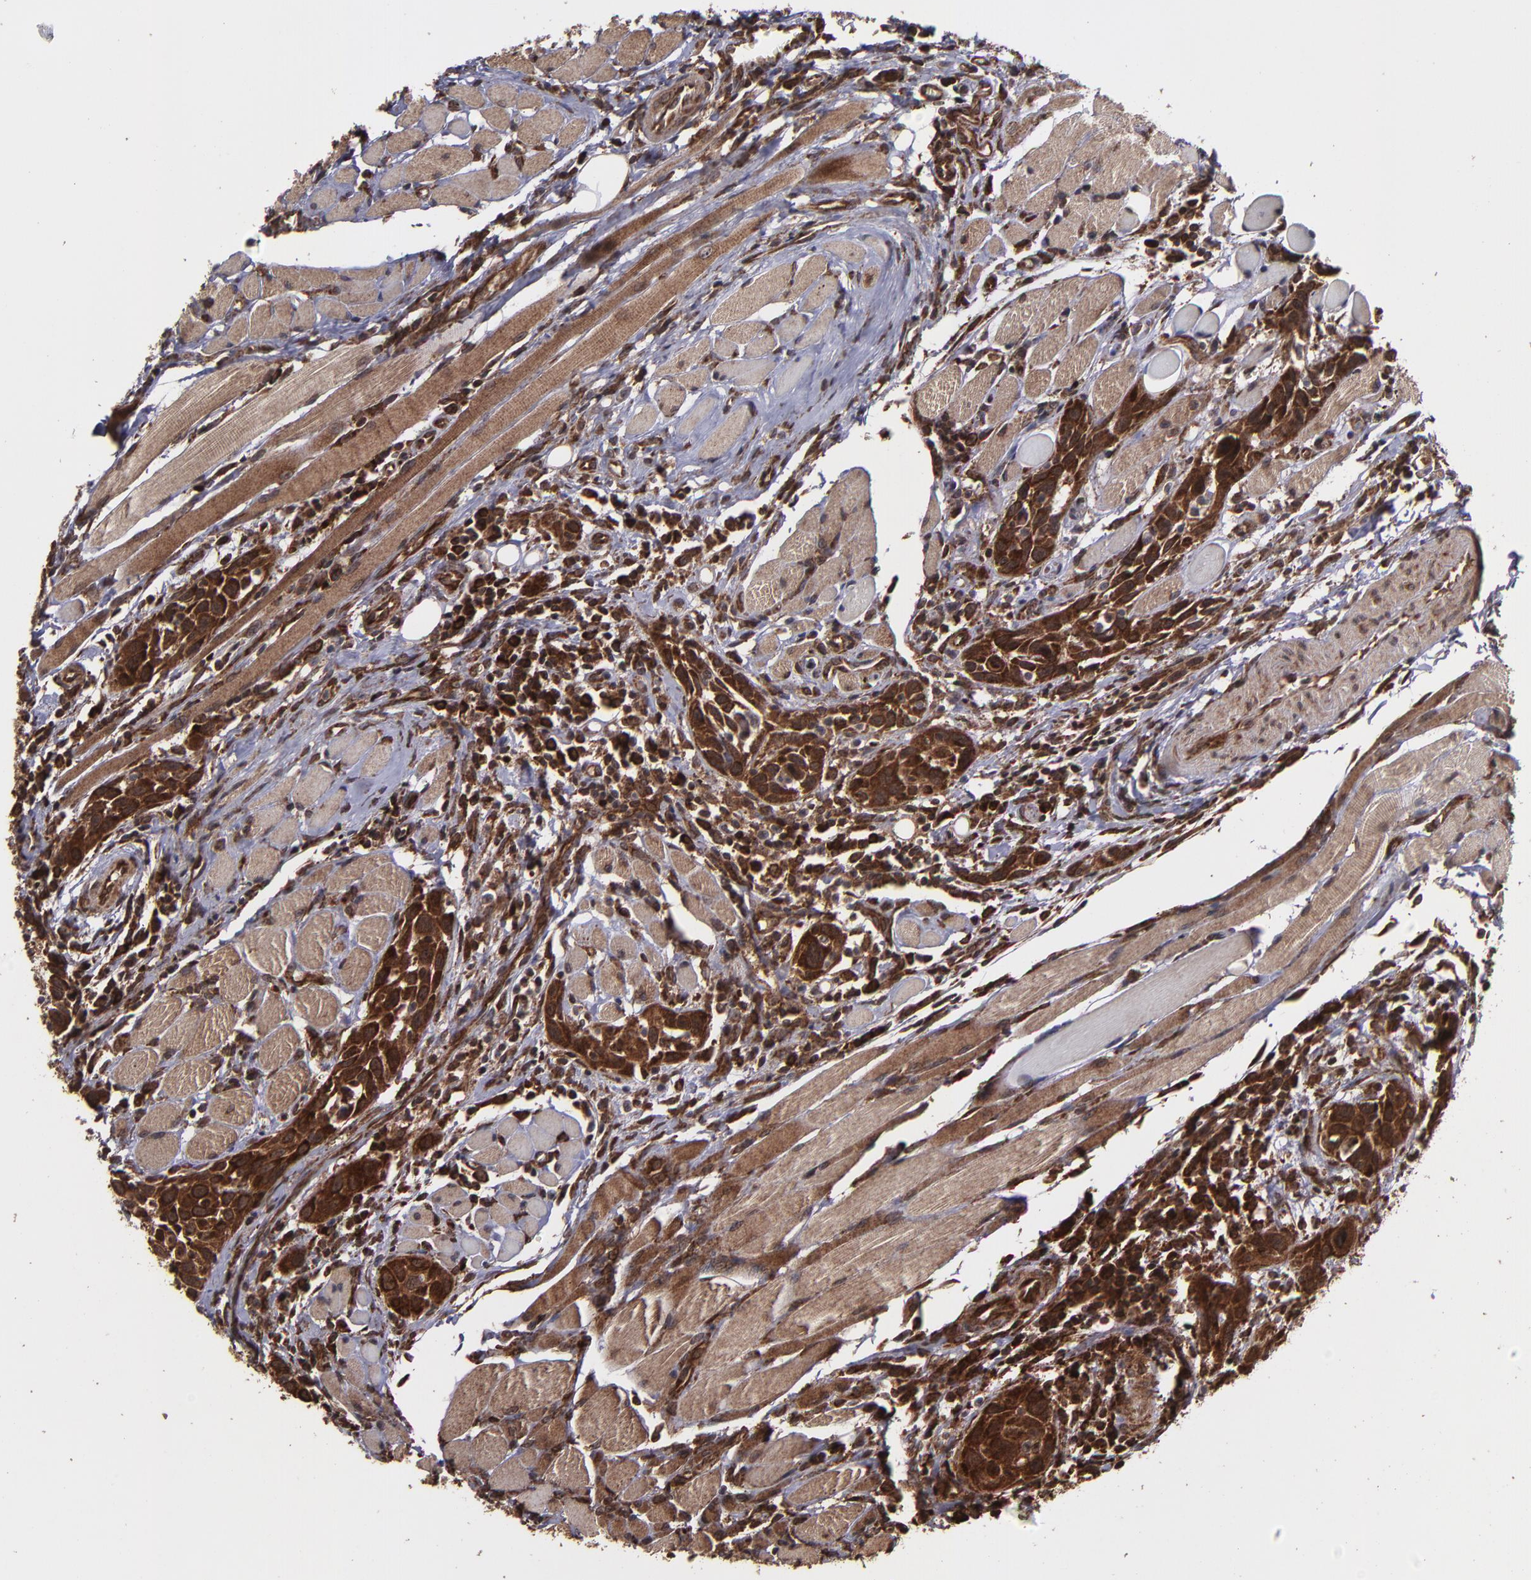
{"staining": {"intensity": "strong", "quantity": ">75%", "location": "cytoplasmic/membranous,nuclear"}, "tissue": "head and neck cancer", "cell_type": "Tumor cells", "image_type": "cancer", "snomed": [{"axis": "morphology", "description": "Squamous cell carcinoma, NOS"}, {"axis": "topography", "description": "Oral tissue"}, {"axis": "topography", "description": "Head-Neck"}], "caption": "A photomicrograph of human head and neck cancer stained for a protein reveals strong cytoplasmic/membranous and nuclear brown staining in tumor cells. (Brightfield microscopy of DAB IHC at high magnification).", "gene": "EIF4ENIF1", "patient": {"sex": "female", "age": 50}}